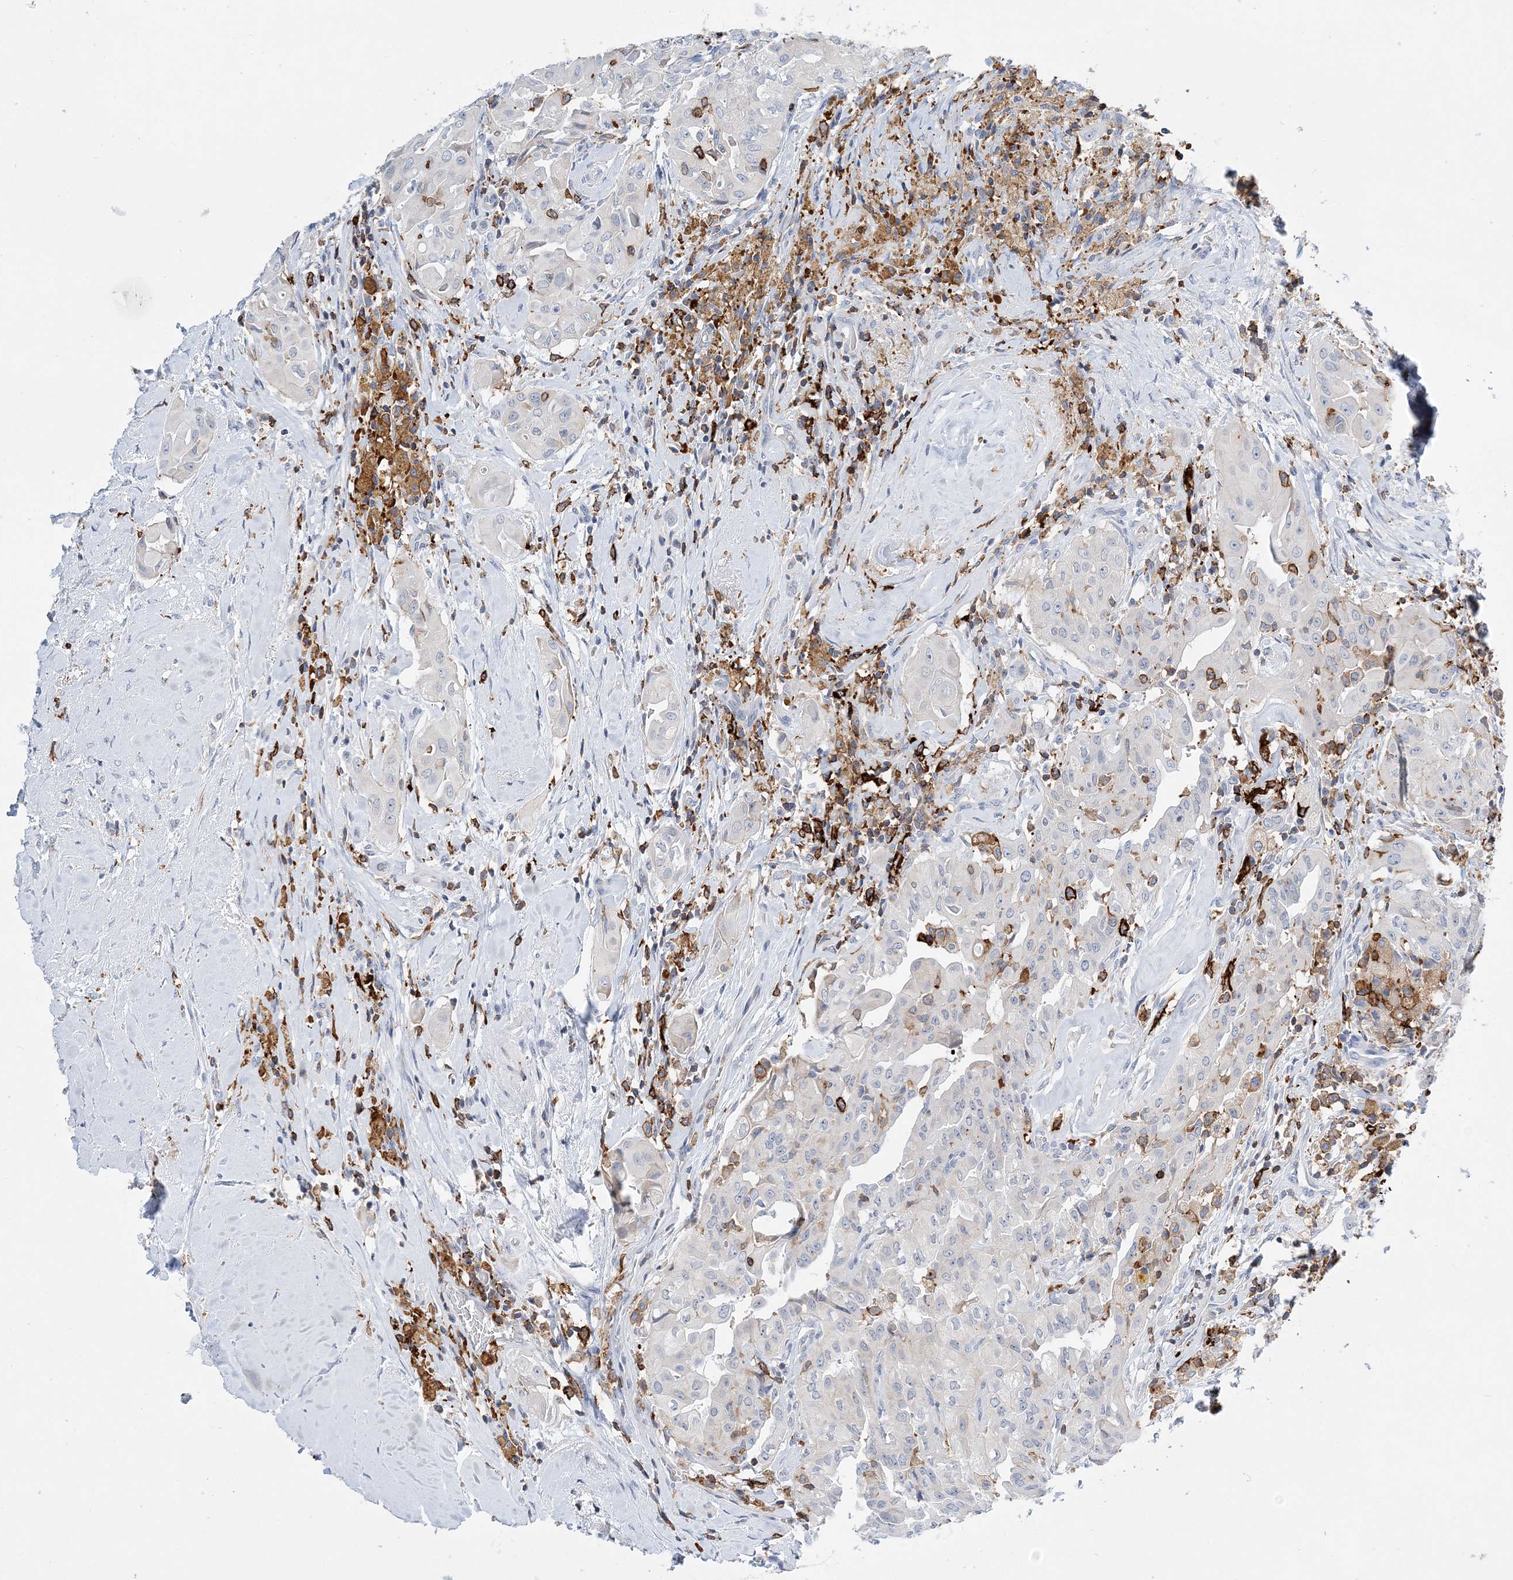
{"staining": {"intensity": "negative", "quantity": "none", "location": "none"}, "tissue": "thyroid cancer", "cell_type": "Tumor cells", "image_type": "cancer", "snomed": [{"axis": "morphology", "description": "Papillary adenocarcinoma, NOS"}, {"axis": "topography", "description": "Thyroid gland"}], "caption": "Immunohistochemistry (IHC) of human thyroid cancer (papillary adenocarcinoma) displays no expression in tumor cells.", "gene": "PRMT9", "patient": {"sex": "female", "age": 59}}